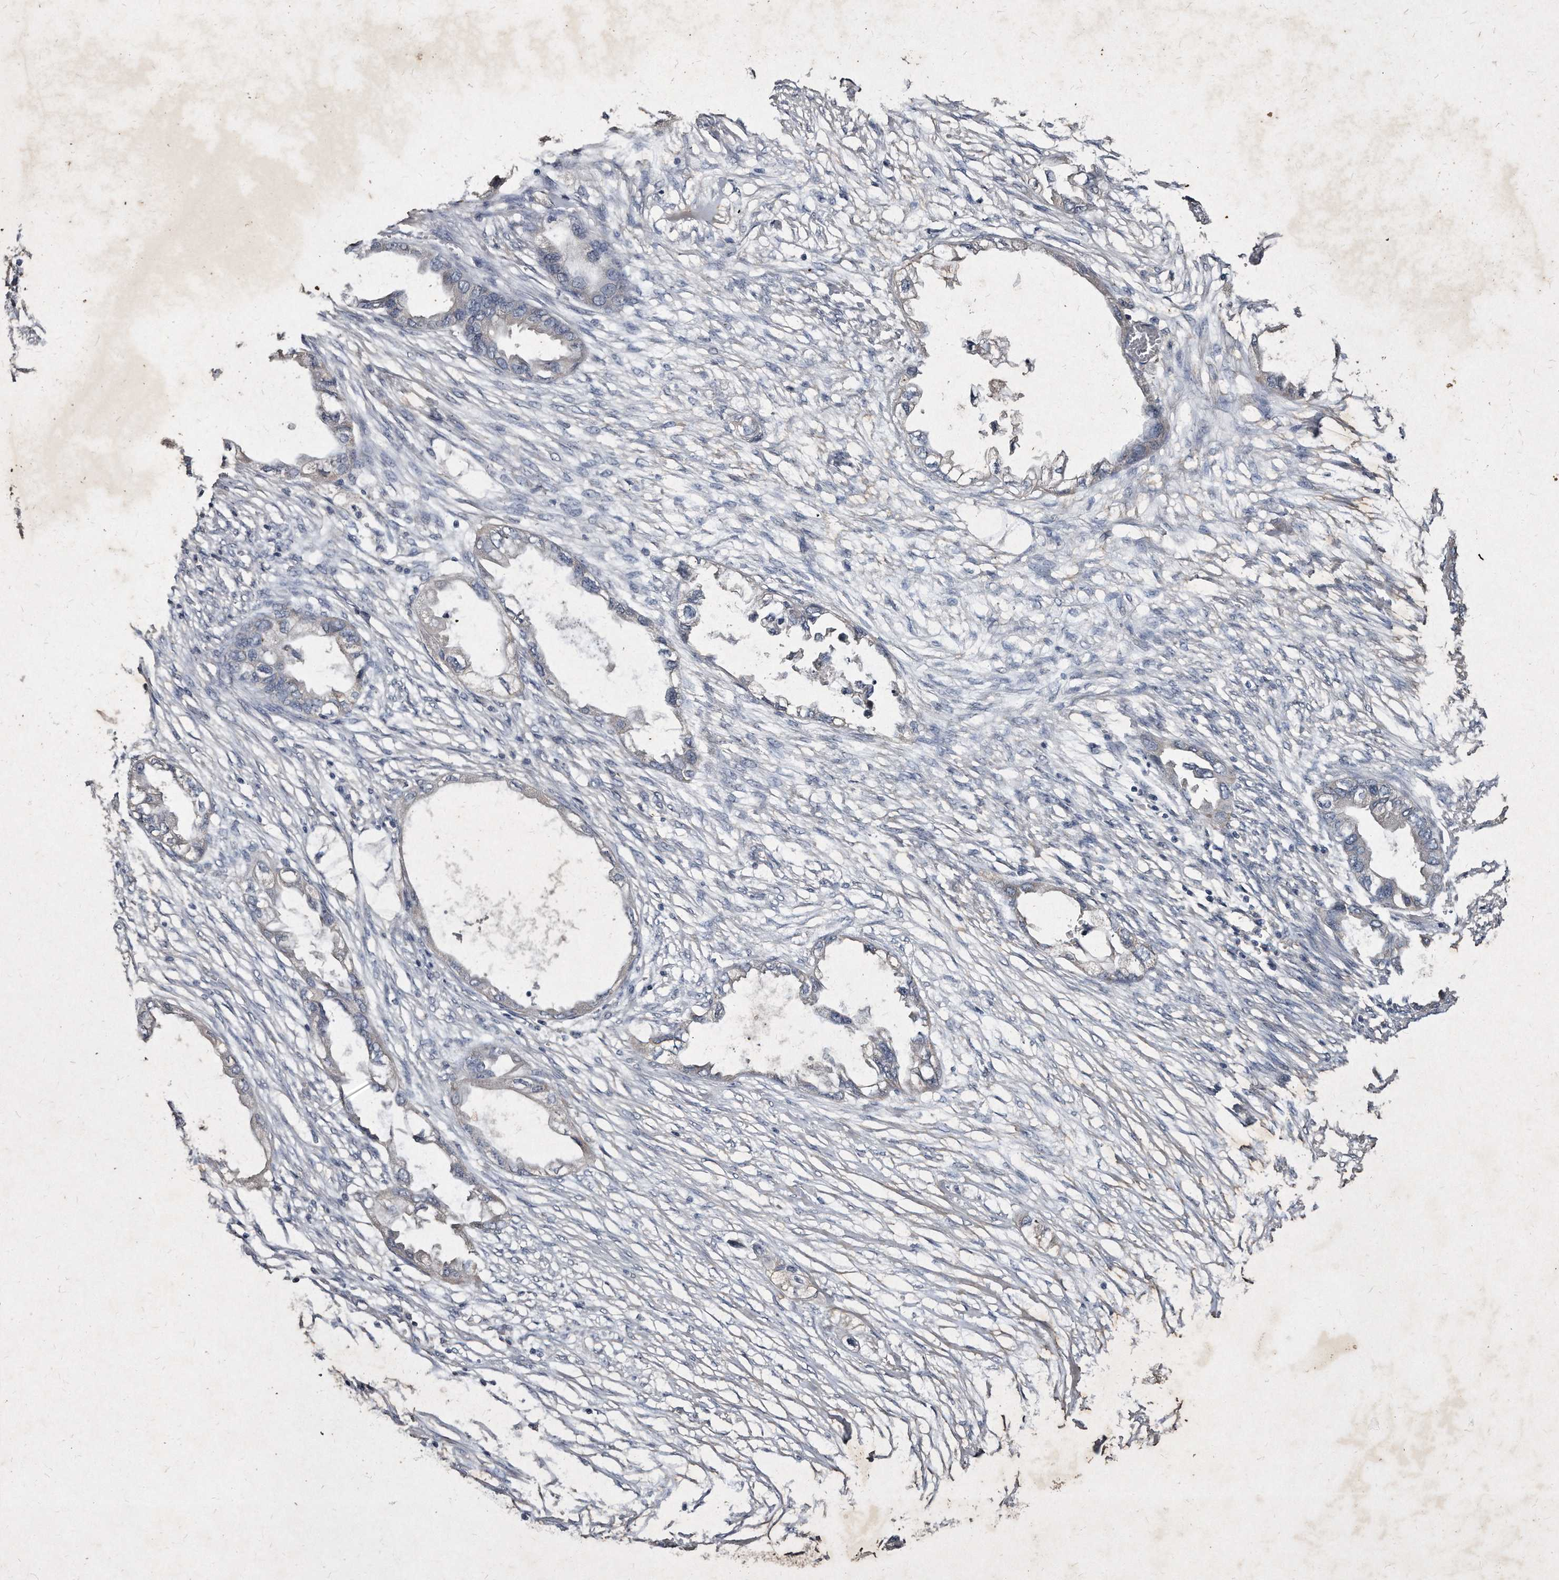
{"staining": {"intensity": "negative", "quantity": "none", "location": "none"}, "tissue": "endometrial cancer", "cell_type": "Tumor cells", "image_type": "cancer", "snomed": [{"axis": "morphology", "description": "Adenocarcinoma, NOS"}, {"axis": "morphology", "description": "Adenocarcinoma, metastatic, NOS"}, {"axis": "topography", "description": "Adipose tissue"}, {"axis": "topography", "description": "Endometrium"}], "caption": "IHC photomicrograph of neoplastic tissue: endometrial metastatic adenocarcinoma stained with DAB demonstrates no significant protein positivity in tumor cells.", "gene": "KLHDC3", "patient": {"sex": "female", "age": 67}}